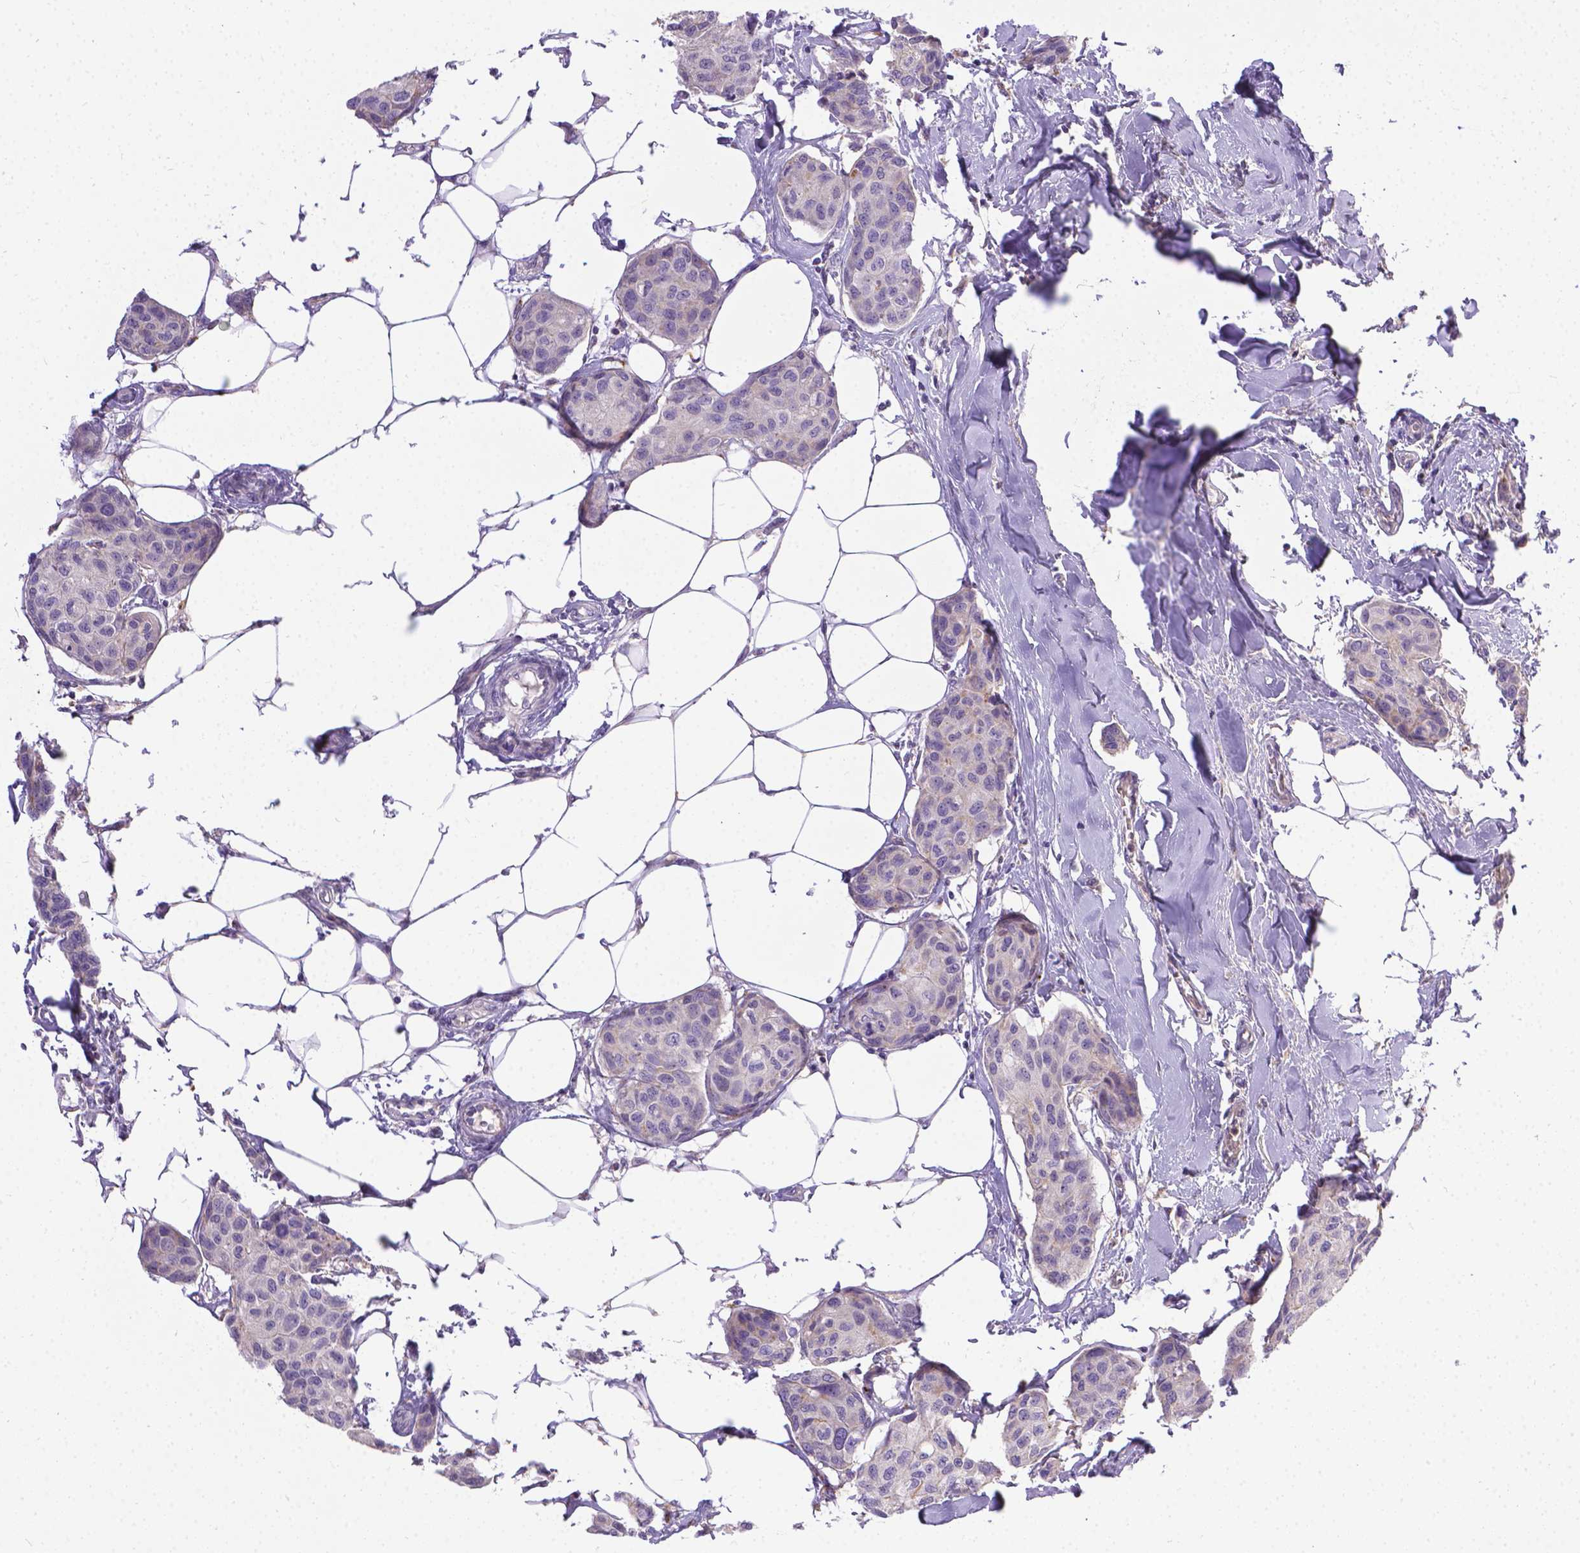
{"staining": {"intensity": "negative", "quantity": "none", "location": "none"}, "tissue": "breast cancer", "cell_type": "Tumor cells", "image_type": "cancer", "snomed": [{"axis": "morphology", "description": "Duct carcinoma"}, {"axis": "topography", "description": "Breast"}], "caption": "Immunohistochemistry (IHC) histopathology image of neoplastic tissue: breast infiltrating ductal carcinoma stained with DAB (3,3'-diaminobenzidine) displays no significant protein expression in tumor cells.", "gene": "TM4SF18", "patient": {"sex": "female", "age": 80}}